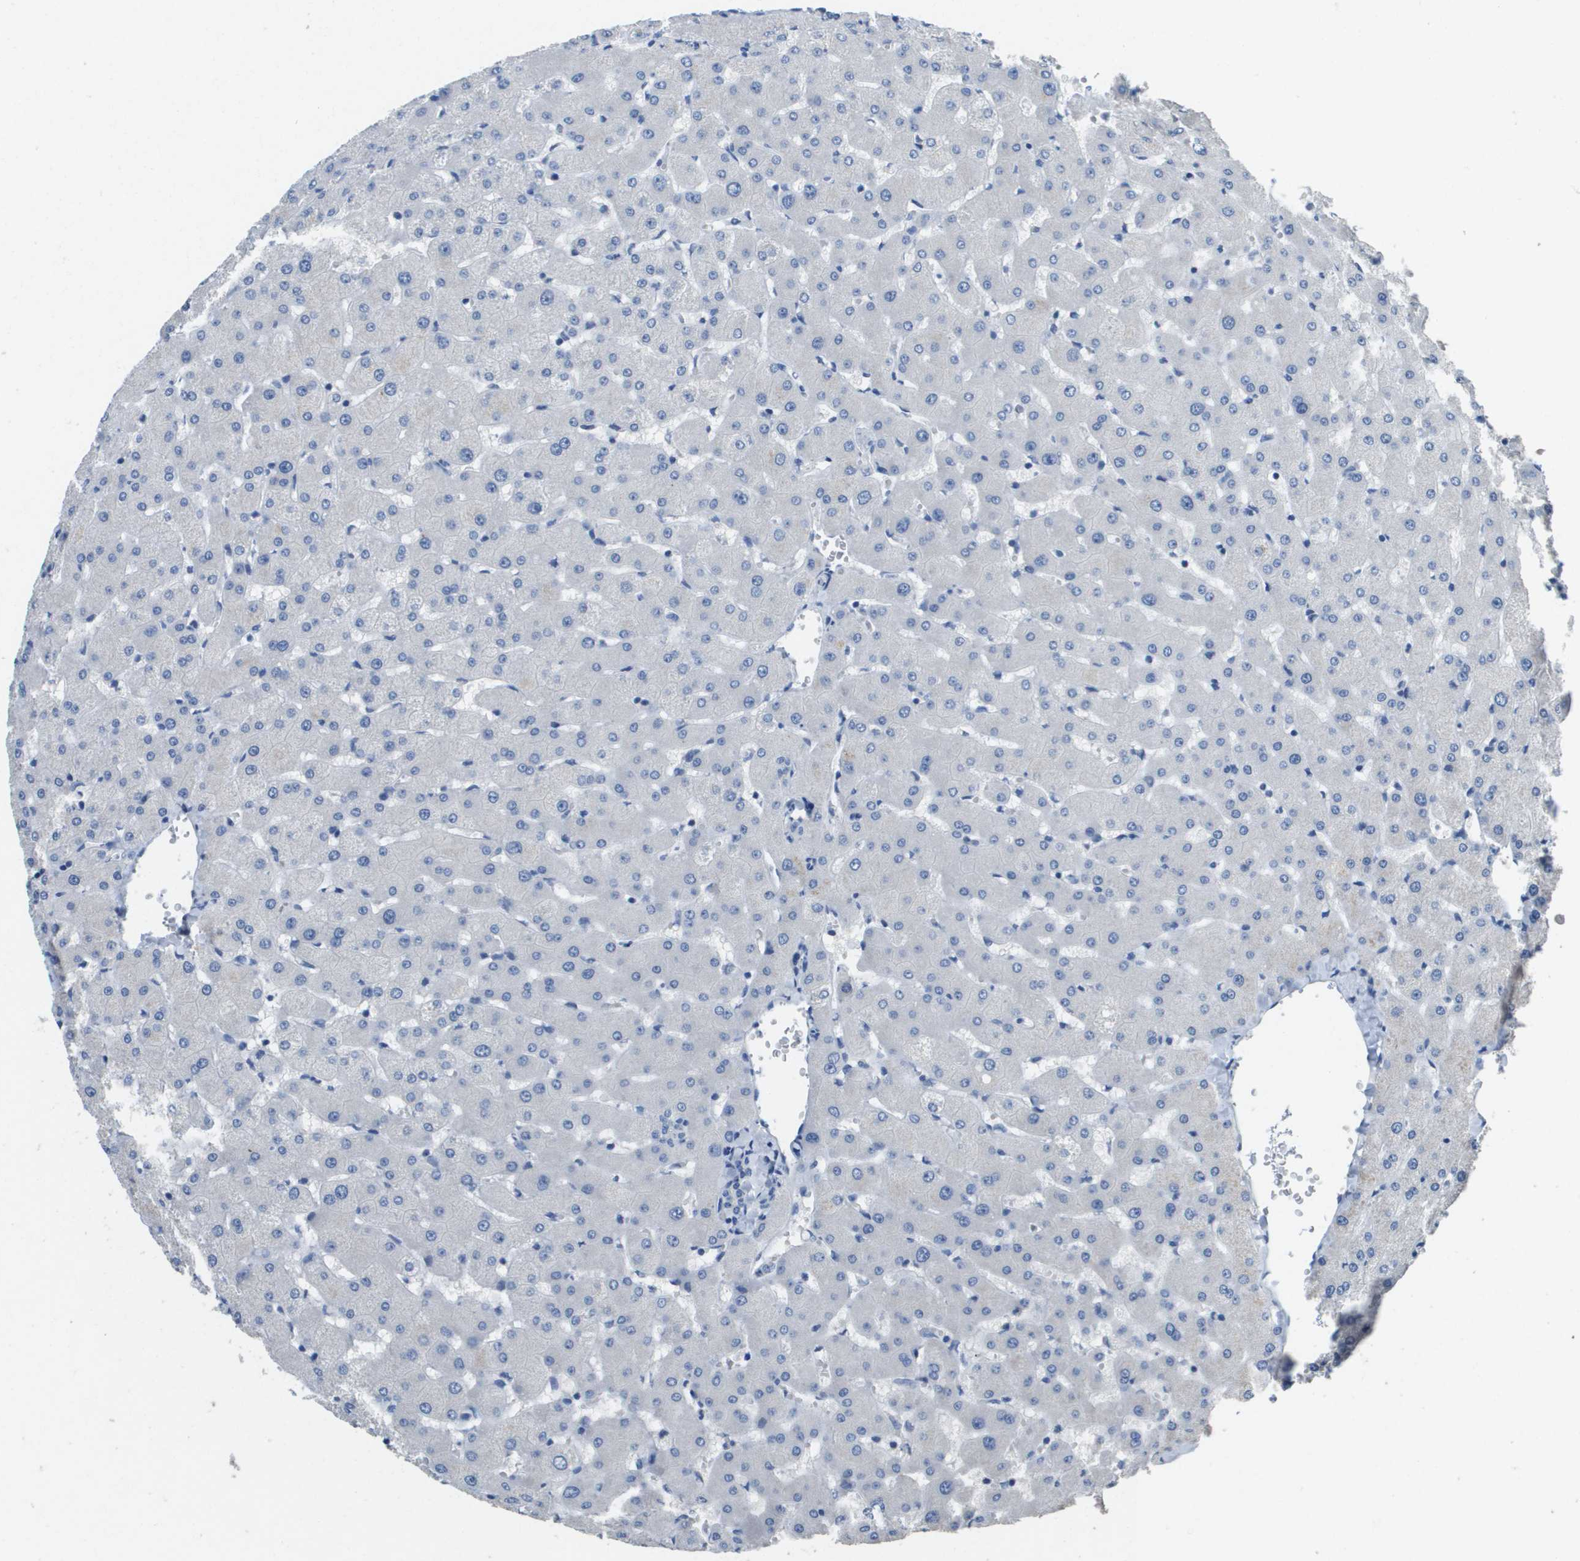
{"staining": {"intensity": "negative", "quantity": "none", "location": "none"}, "tissue": "liver", "cell_type": "Cholangiocytes", "image_type": "normal", "snomed": [{"axis": "morphology", "description": "Normal tissue, NOS"}, {"axis": "topography", "description": "Liver"}], "caption": "A high-resolution histopathology image shows immunohistochemistry (IHC) staining of unremarkable liver, which reveals no significant positivity in cholangiocytes.", "gene": "MT3", "patient": {"sex": "female", "age": 63}}